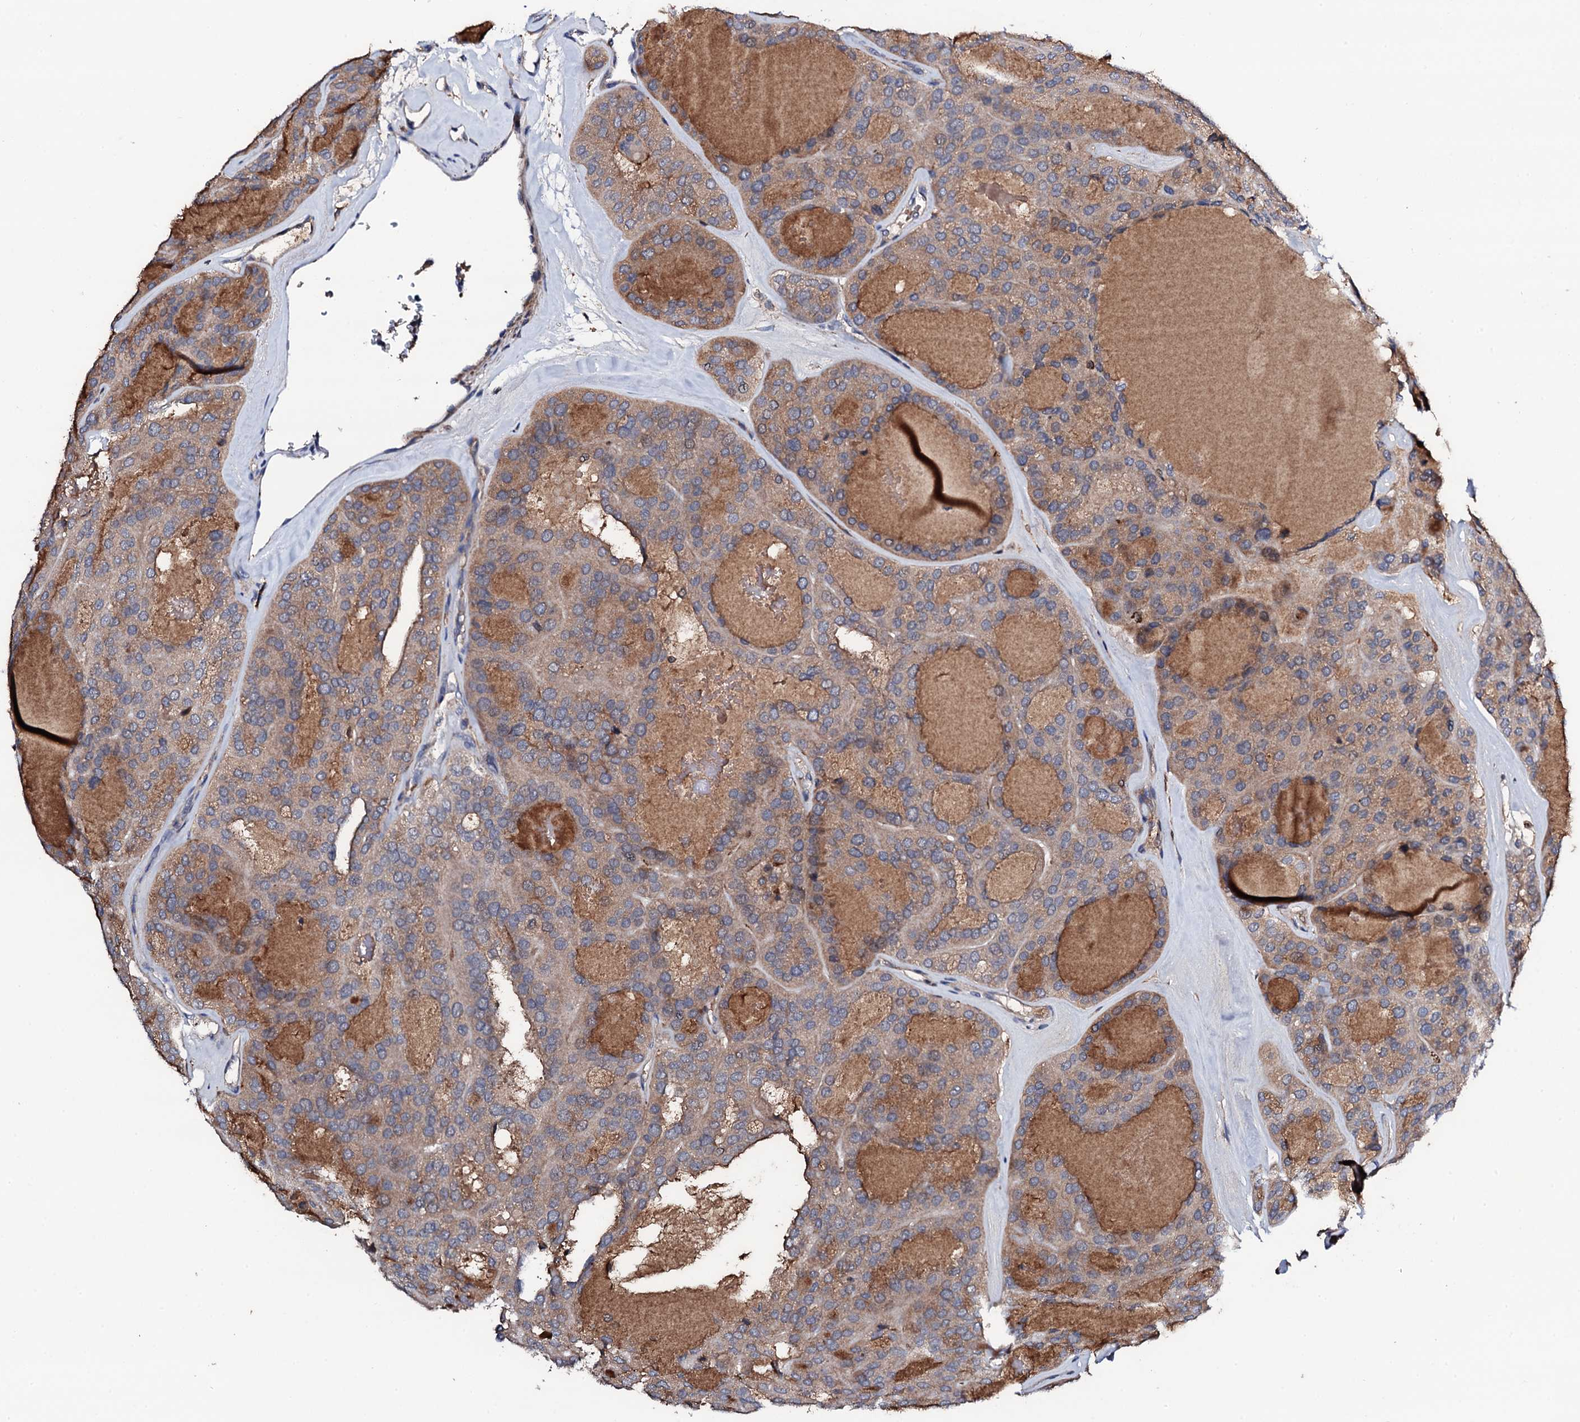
{"staining": {"intensity": "moderate", "quantity": ">75%", "location": "cytoplasmic/membranous"}, "tissue": "thyroid cancer", "cell_type": "Tumor cells", "image_type": "cancer", "snomed": [{"axis": "morphology", "description": "Follicular adenoma carcinoma, NOS"}, {"axis": "topography", "description": "Thyroid gland"}], "caption": "Thyroid follicular adenoma carcinoma stained with DAB immunohistochemistry displays medium levels of moderate cytoplasmic/membranous positivity in approximately >75% of tumor cells.", "gene": "COG4", "patient": {"sex": "male", "age": 75}}